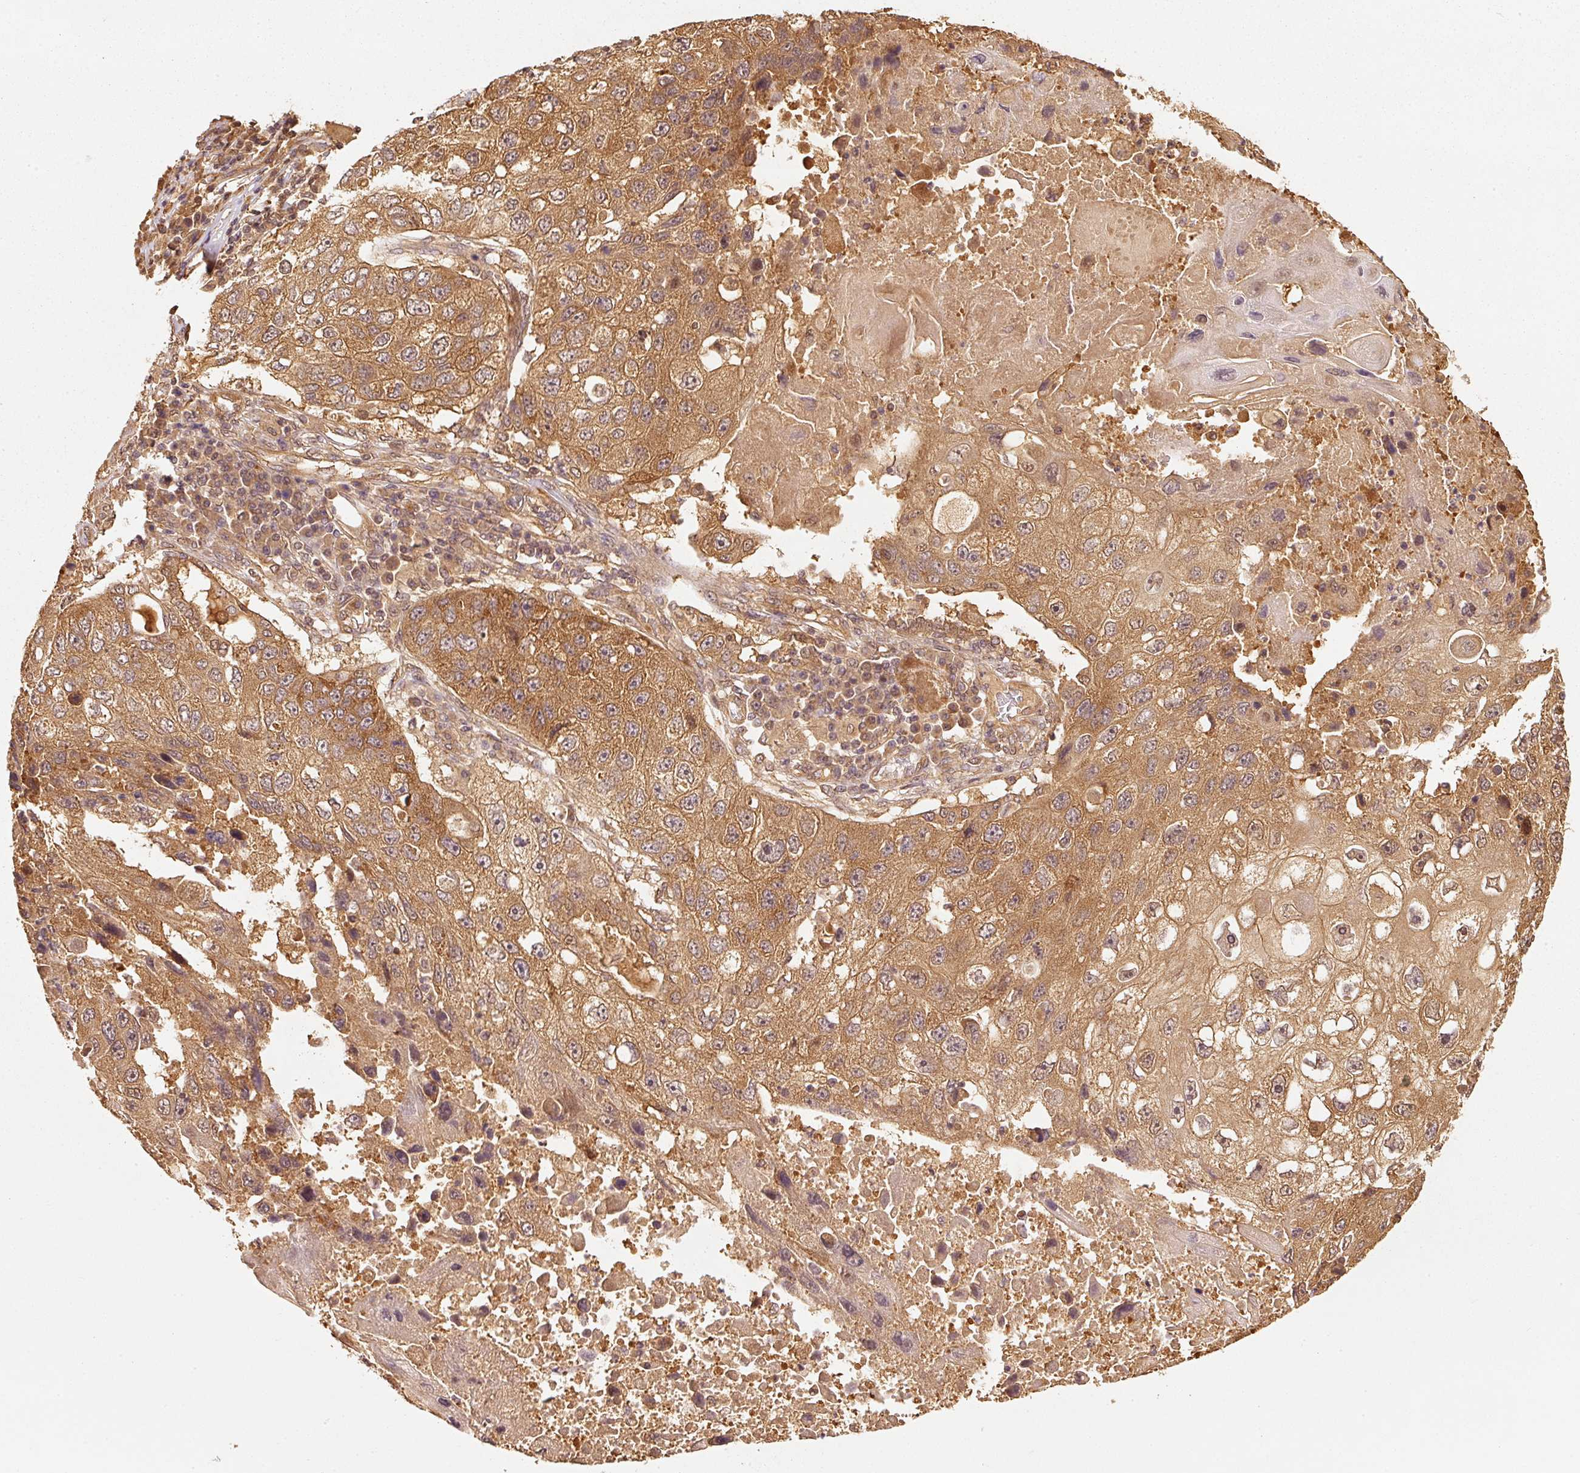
{"staining": {"intensity": "moderate", "quantity": ">75%", "location": "cytoplasmic/membranous"}, "tissue": "lung cancer", "cell_type": "Tumor cells", "image_type": "cancer", "snomed": [{"axis": "morphology", "description": "Squamous cell carcinoma, NOS"}, {"axis": "topography", "description": "Lung"}], "caption": "A brown stain highlights moderate cytoplasmic/membranous staining of a protein in lung cancer tumor cells.", "gene": "STAU1", "patient": {"sex": "male", "age": 61}}